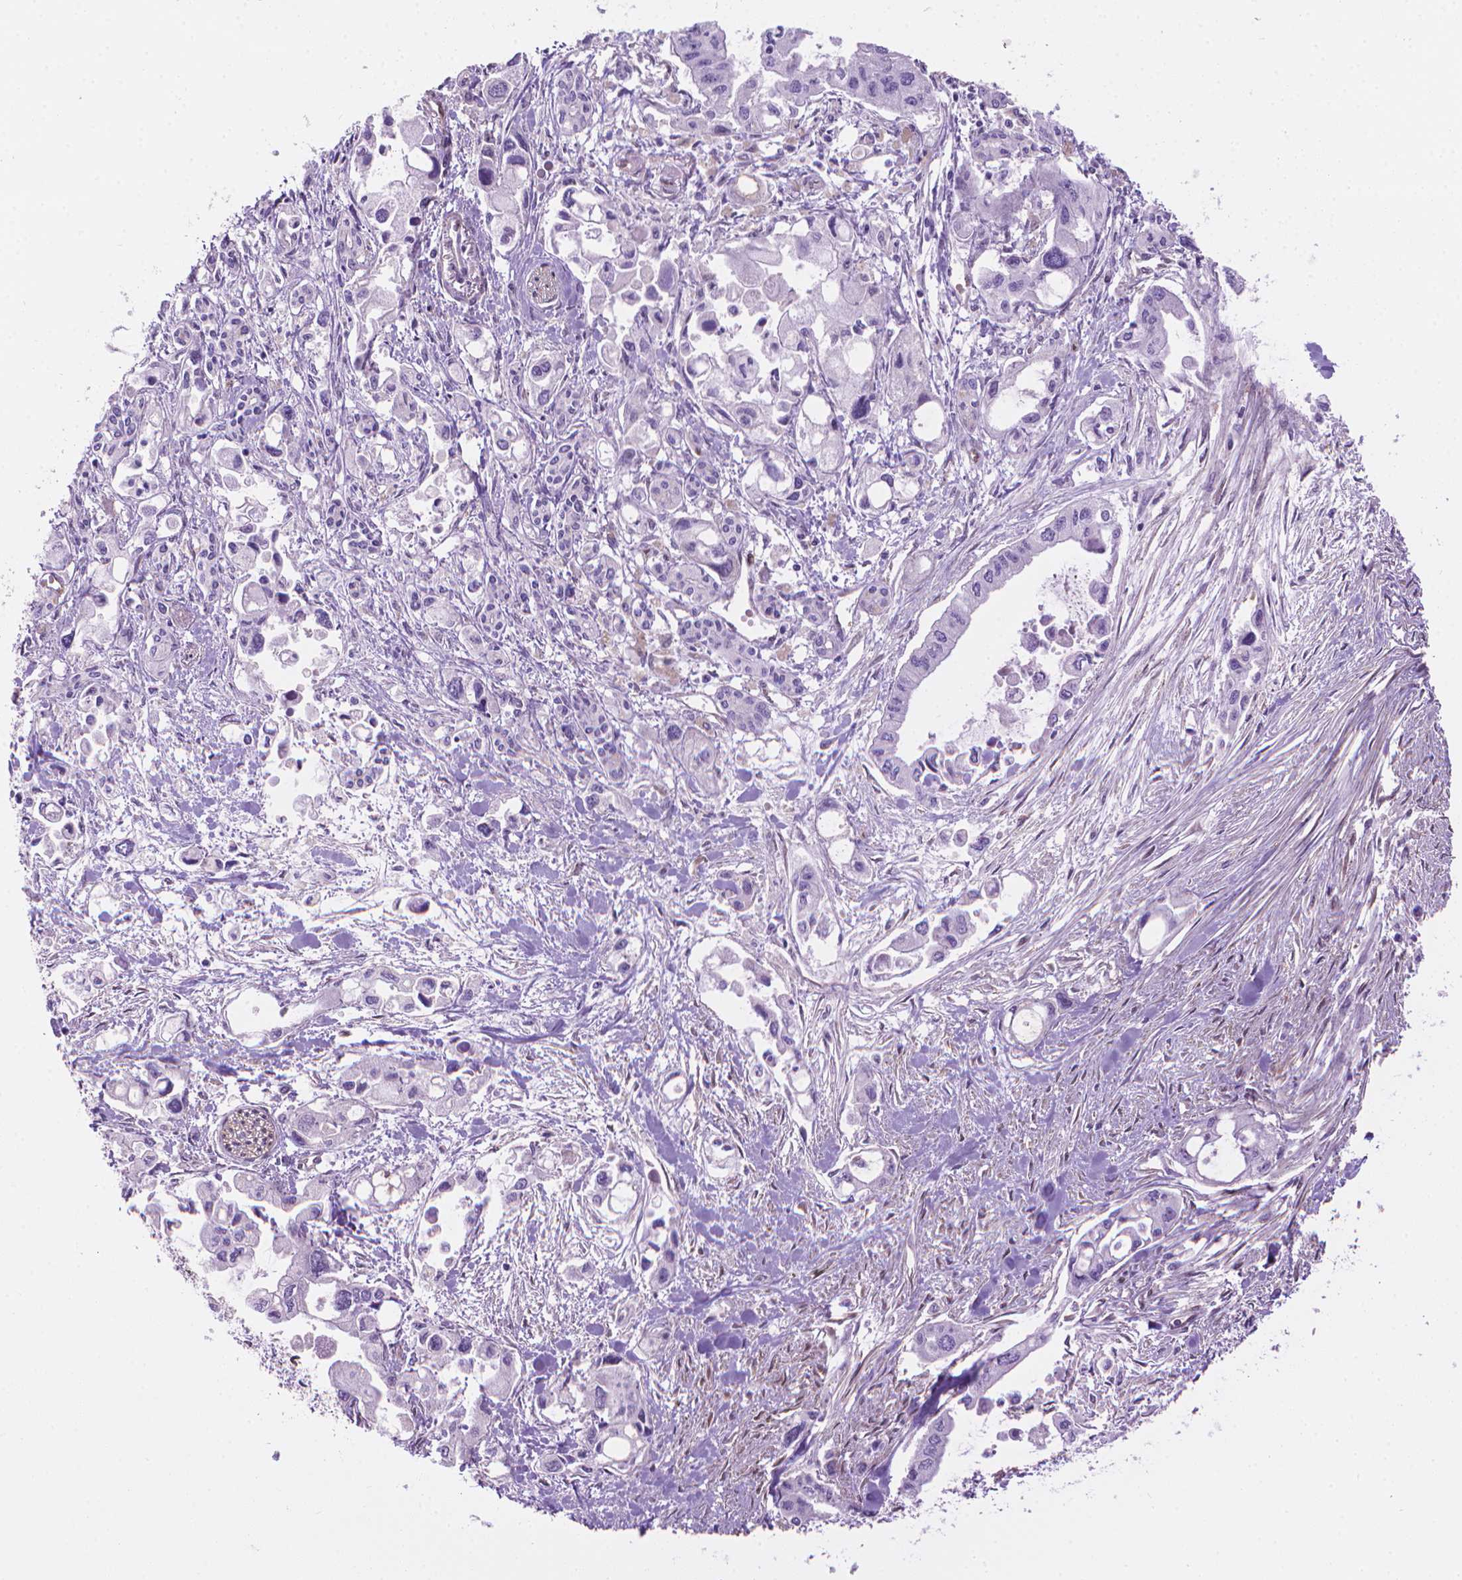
{"staining": {"intensity": "negative", "quantity": "none", "location": "none"}, "tissue": "pancreatic cancer", "cell_type": "Tumor cells", "image_type": "cancer", "snomed": [{"axis": "morphology", "description": "Adenocarcinoma, NOS"}, {"axis": "topography", "description": "Pancreas"}], "caption": "Tumor cells show no significant protein staining in pancreatic cancer (adenocarcinoma). (Stains: DAB (3,3'-diaminobenzidine) immunohistochemistry with hematoxylin counter stain, Microscopy: brightfield microscopy at high magnification).", "gene": "CLIC4", "patient": {"sex": "female", "age": 61}}